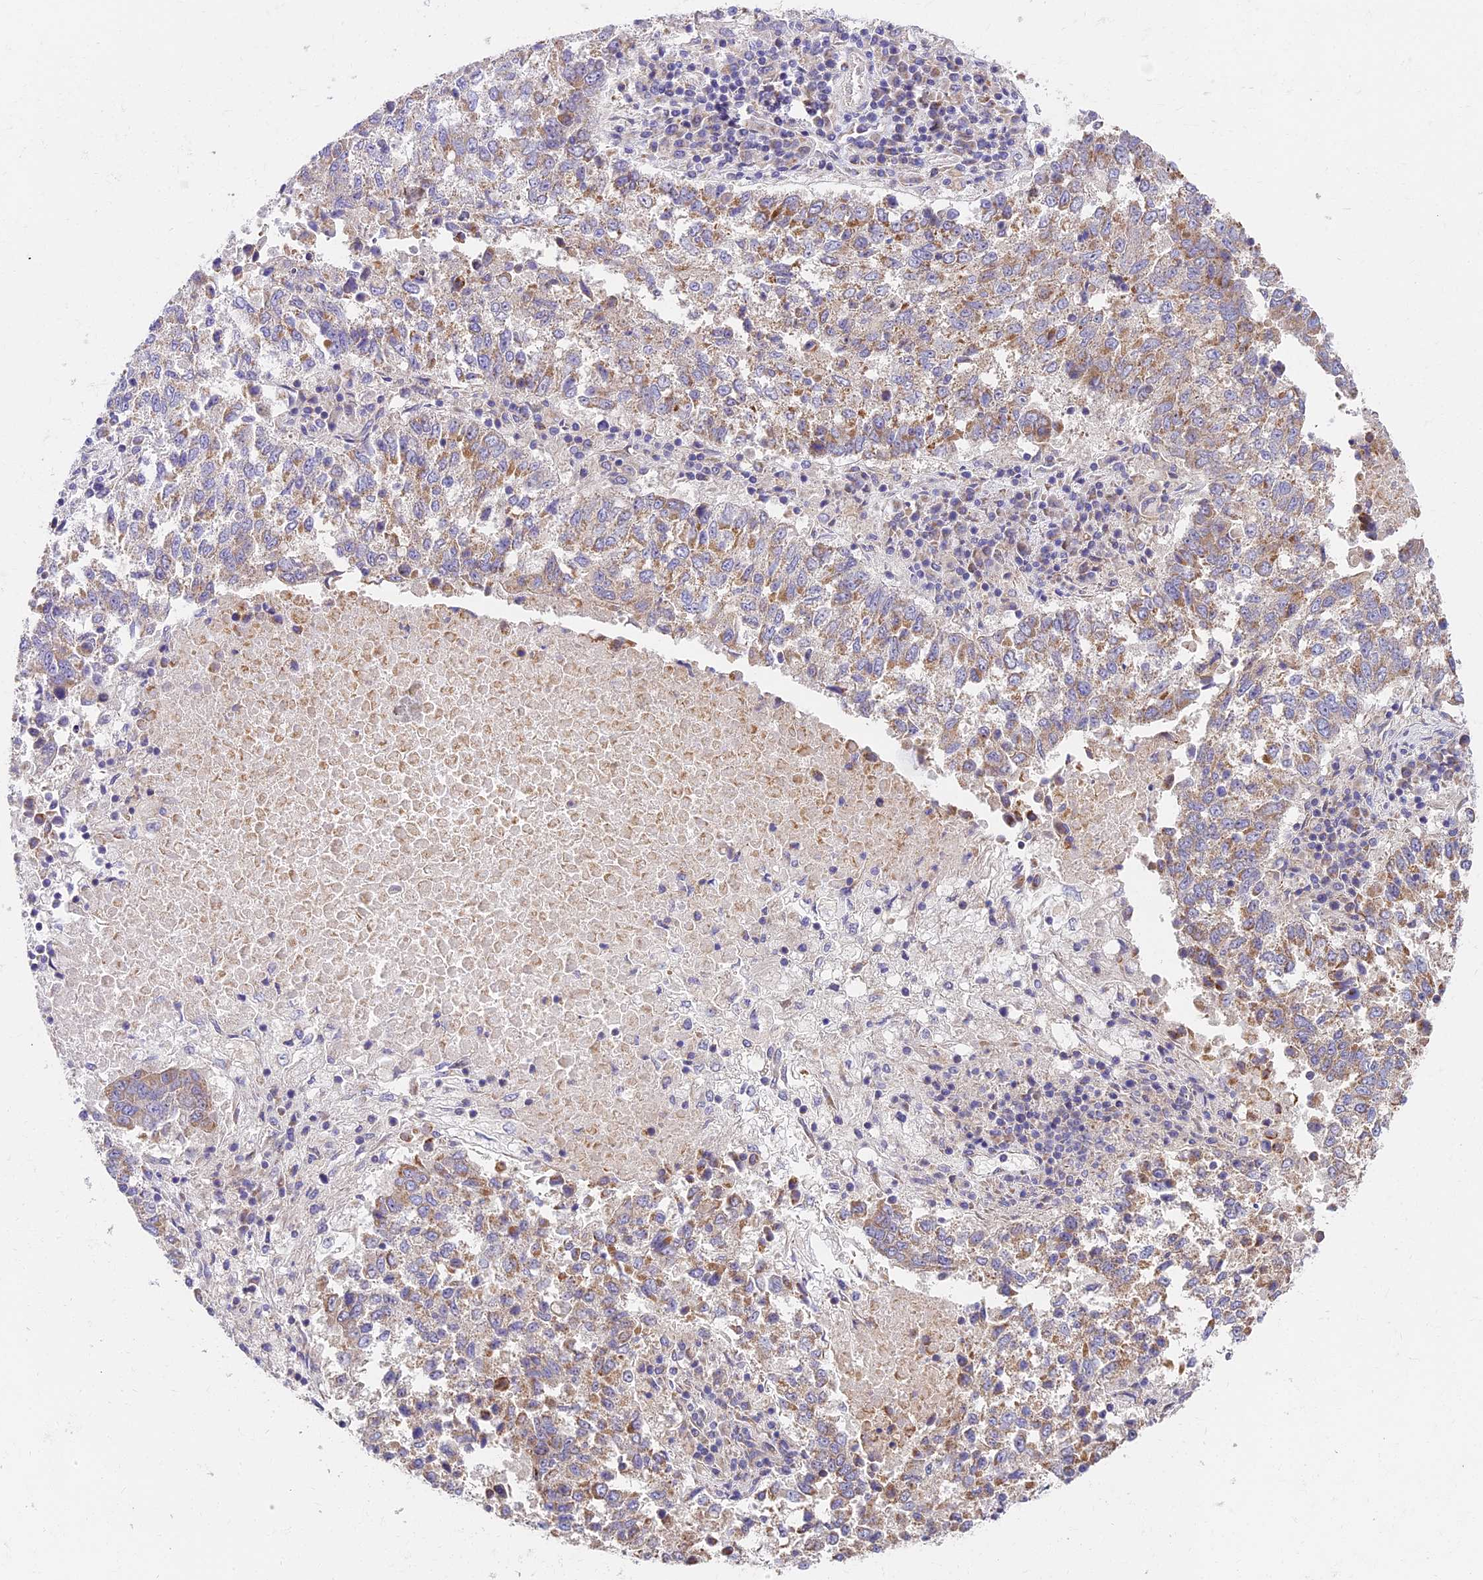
{"staining": {"intensity": "weak", "quantity": "25%-75%", "location": "cytoplasmic/membranous"}, "tissue": "lung cancer", "cell_type": "Tumor cells", "image_type": "cancer", "snomed": [{"axis": "morphology", "description": "Squamous cell carcinoma, NOS"}, {"axis": "topography", "description": "Lung"}], "caption": "High-power microscopy captured an IHC micrograph of lung squamous cell carcinoma, revealing weak cytoplasmic/membranous expression in about 25%-75% of tumor cells.", "gene": "MRAS", "patient": {"sex": "male", "age": 73}}